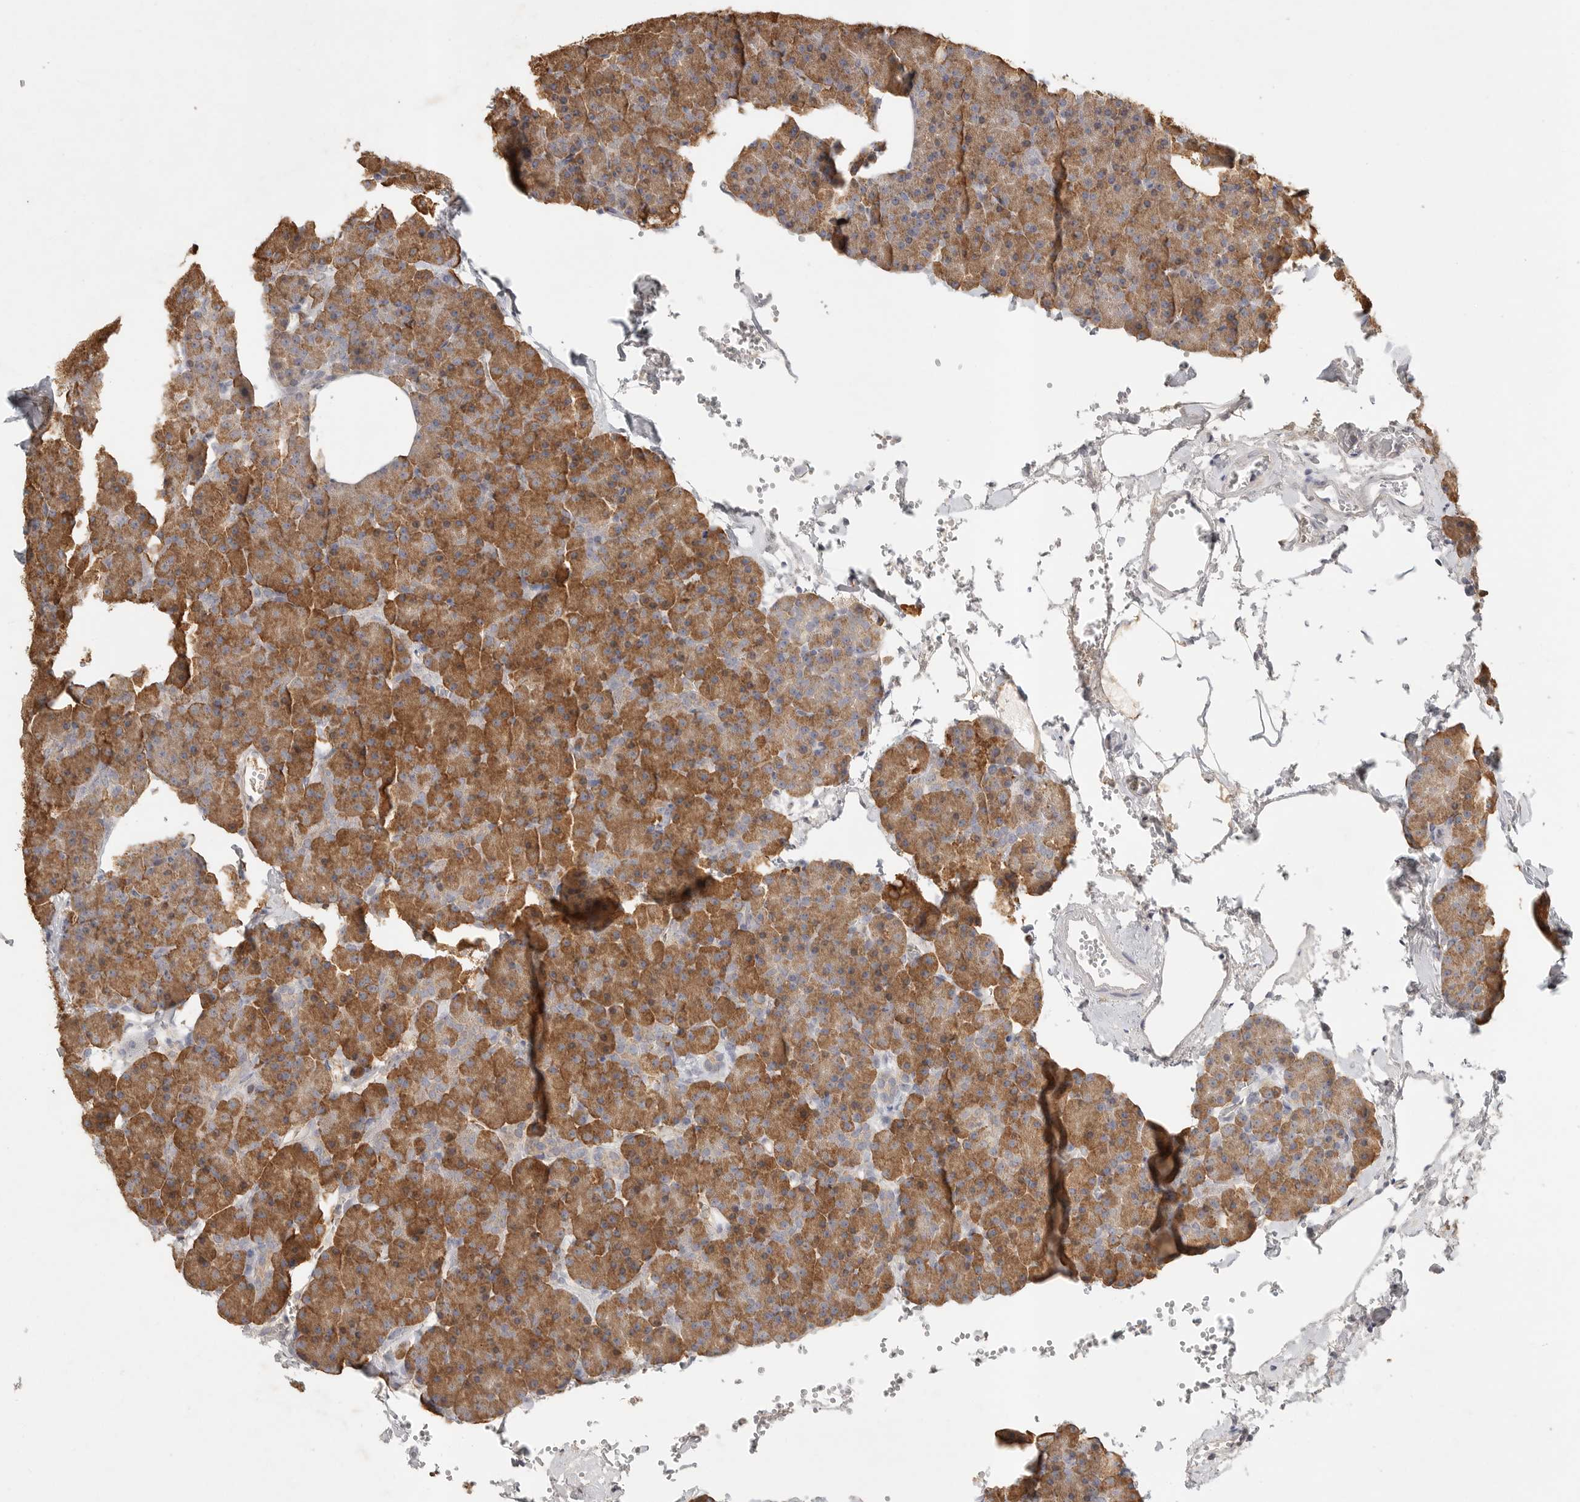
{"staining": {"intensity": "moderate", "quantity": ">75%", "location": "cytoplasmic/membranous"}, "tissue": "pancreas", "cell_type": "Exocrine glandular cells", "image_type": "normal", "snomed": [{"axis": "morphology", "description": "Normal tissue, NOS"}, {"axis": "morphology", "description": "Carcinoid, malignant, NOS"}, {"axis": "topography", "description": "Pancreas"}], "caption": "Protein staining of benign pancreas demonstrates moderate cytoplasmic/membranous positivity in about >75% of exocrine glandular cells.", "gene": "SLC25A36", "patient": {"sex": "female", "age": 35}}